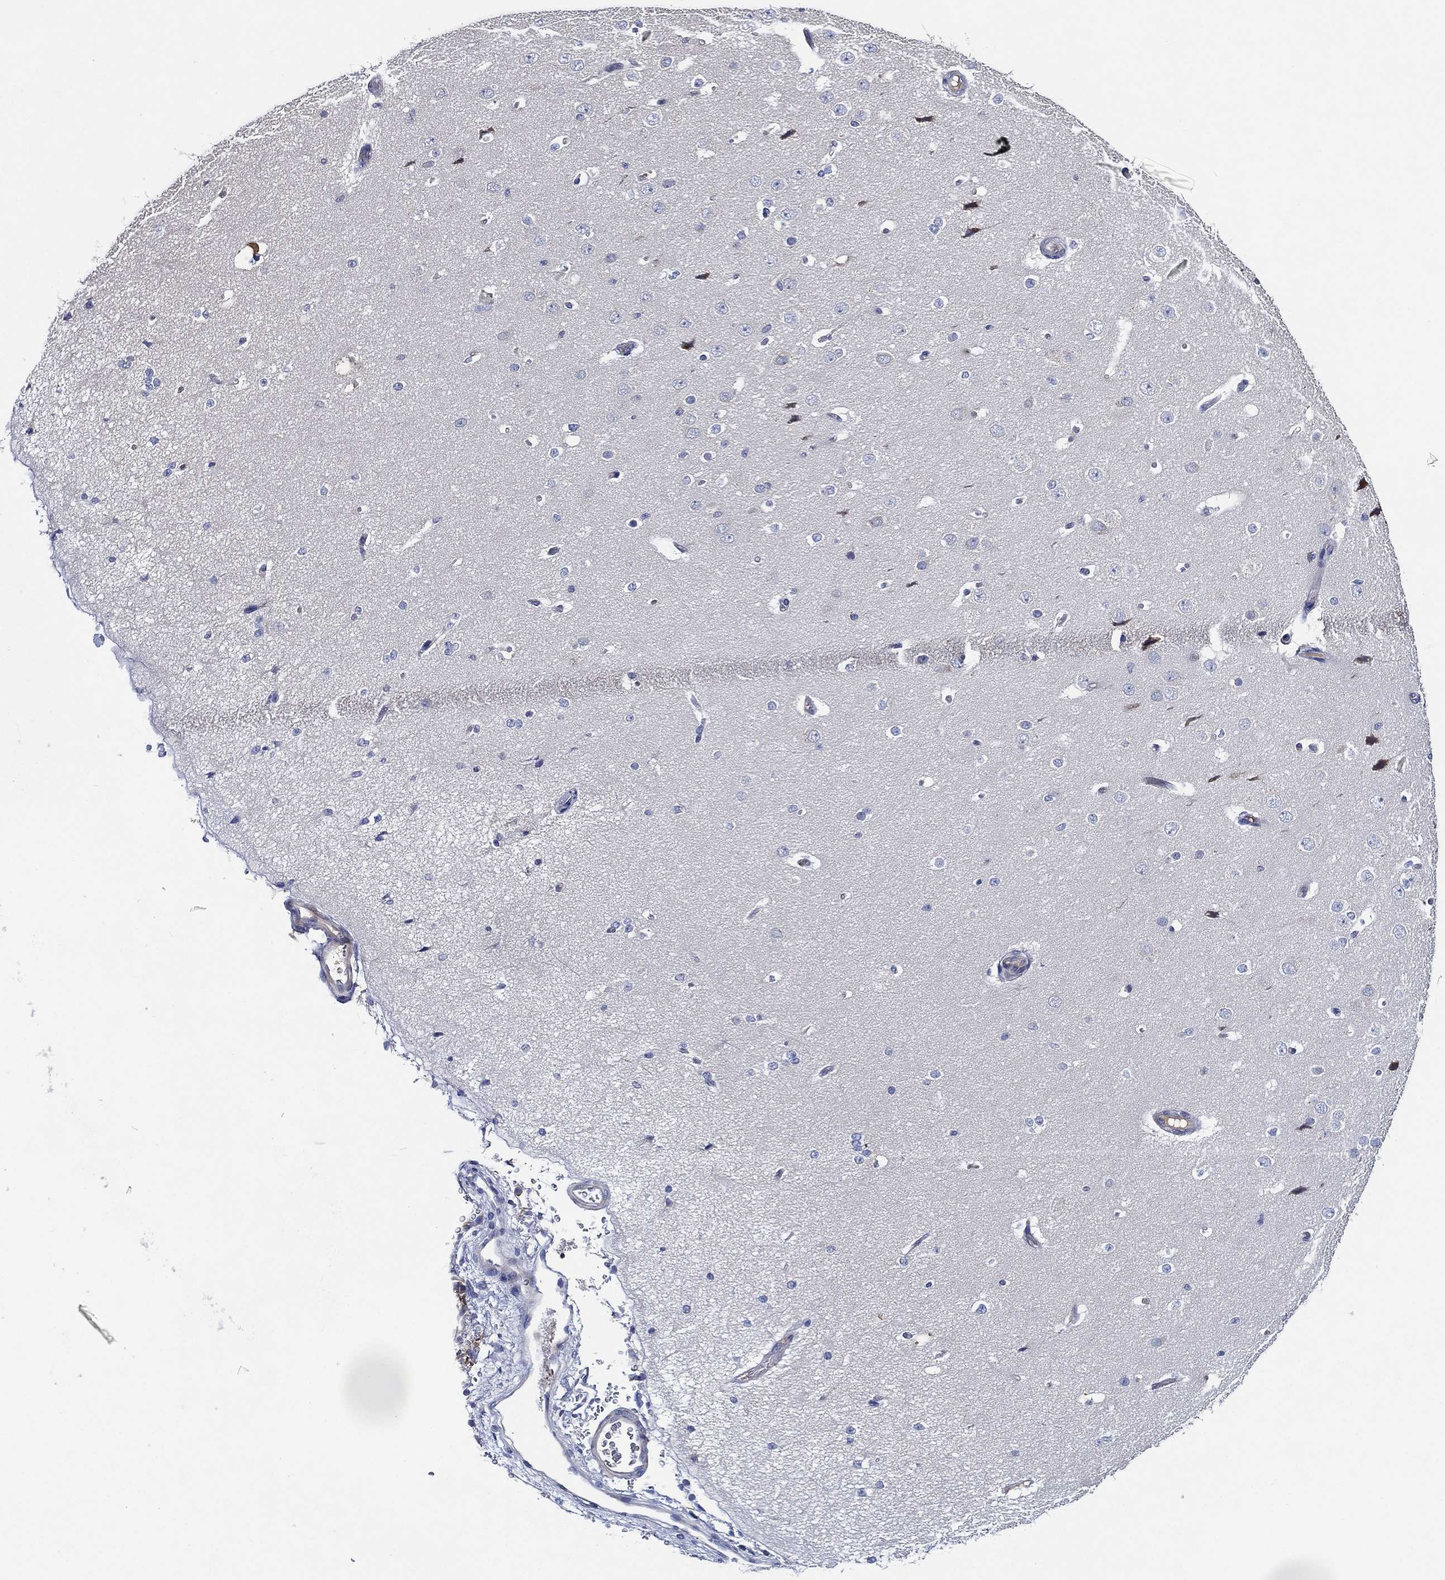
{"staining": {"intensity": "negative", "quantity": "none", "location": "none"}, "tissue": "cerebral cortex", "cell_type": "Endothelial cells", "image_type": "normal", "snomed": [{"axis": "morphology", "description": "Normal tissue, NOS"}, {"axis": "morphology", "description": "Inflammation, NOS"}, {"axis": "topography", "description": "Cerebral cortex"}], "caption": "Immunohistochemistry of normal cerebral cortex demonstrates no positivity in endothelial cells. (IHC, brightfield microscopy, high magnification).", "gene": "TMPRSS11D", "patient": {"sex": "male", "age": 6}}